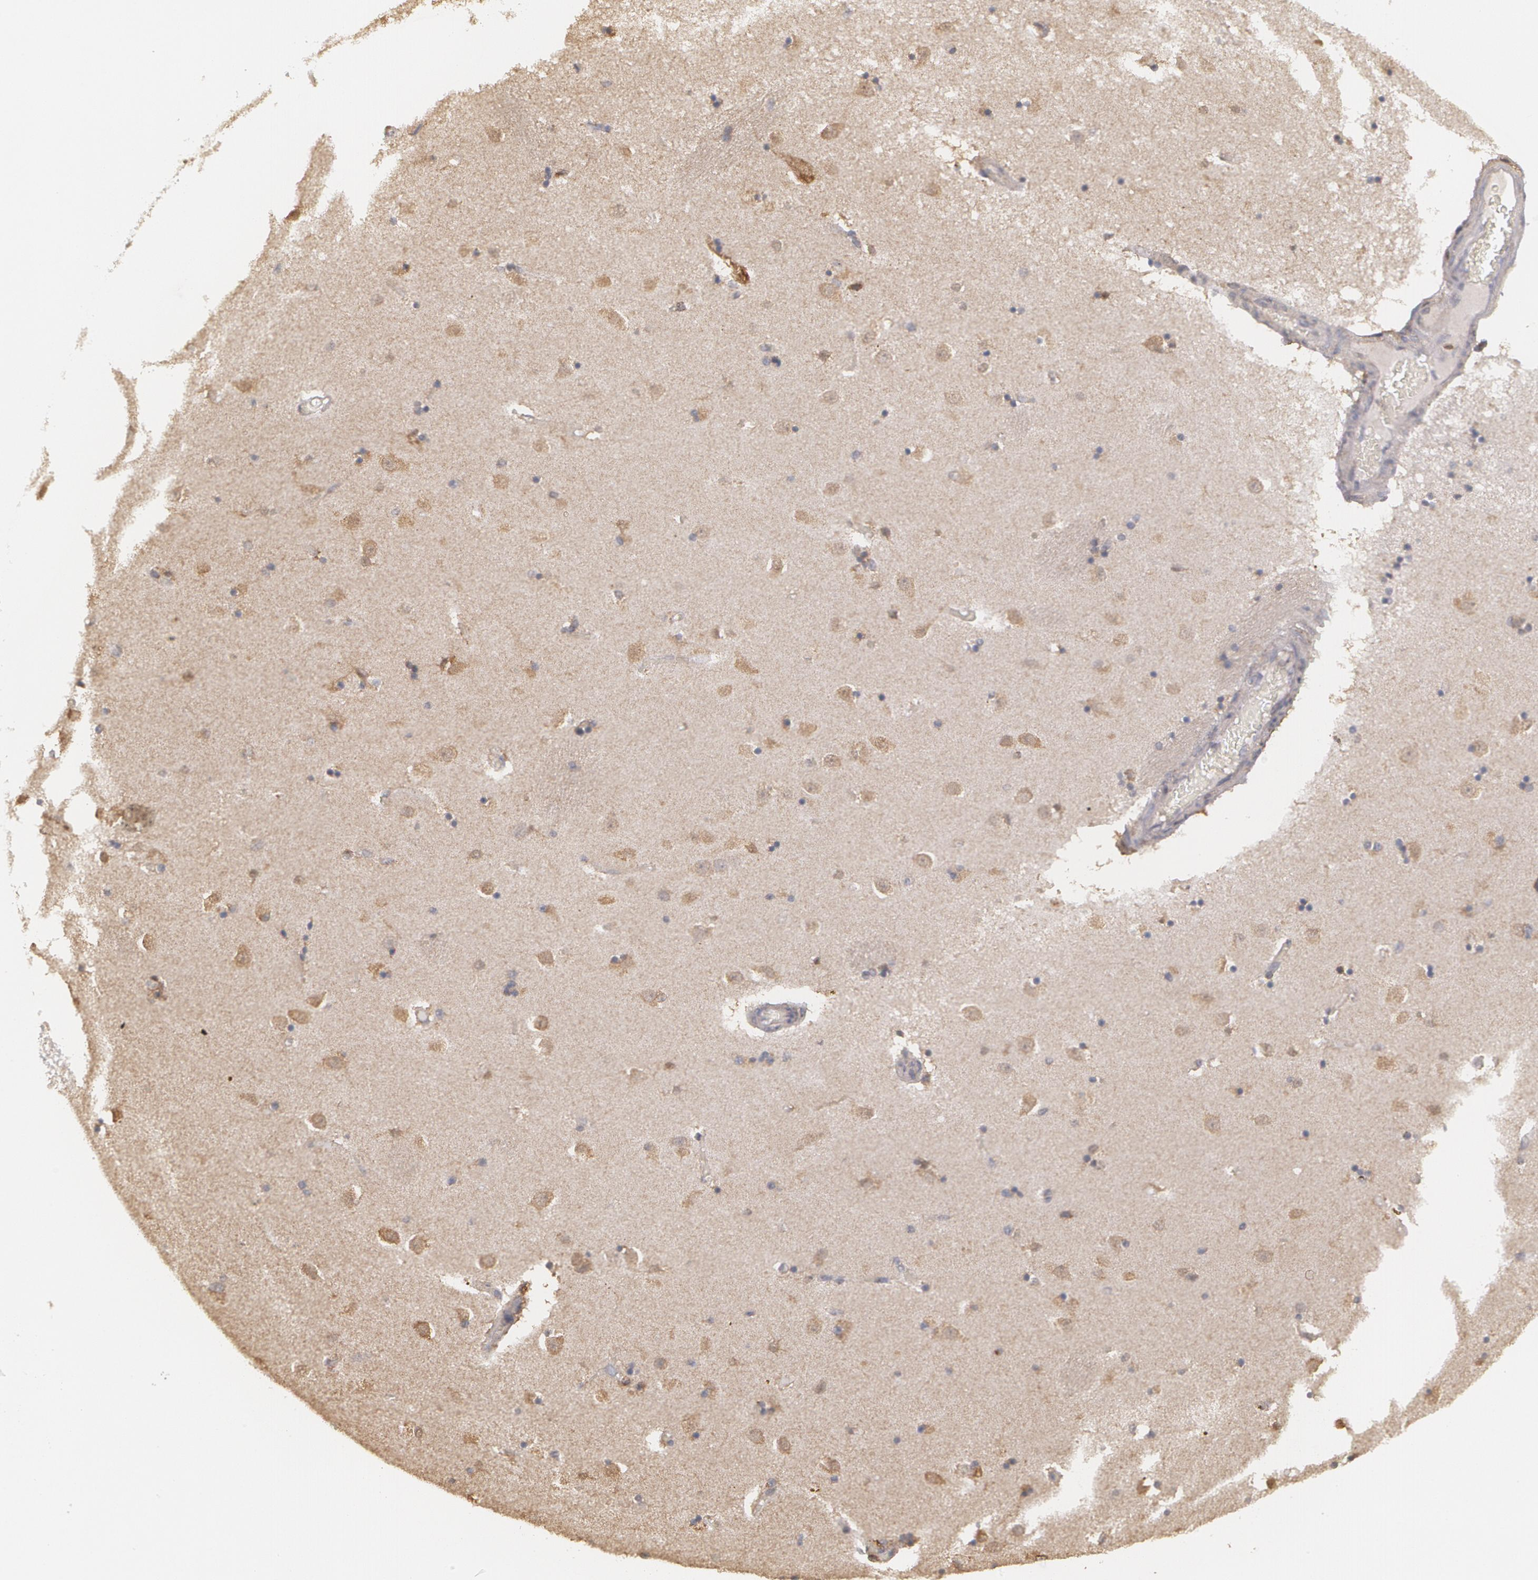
{"staining": {"intensity": "moderate", "quantity": "25%-75%", "location": "cytoplasmic/membranous"}, "tissue": "caudate", "cell_type": "Glial cells", "image_type": "normal", "snomed": [{"axis": "morphology", "description": "Normal tissue, NOS"}, {"axis": "topography", "description": "Lateral ventricle wall"}], "caption": "Immunohistochemical staining of benign human caudate demonstrates 25%-75% levels of moderate cytoplasmic/membranous protein positivity in about 25%-75% of glial cells.", "gene": "MTHFD1", "patient": {"sex": "female", "age": 54}}